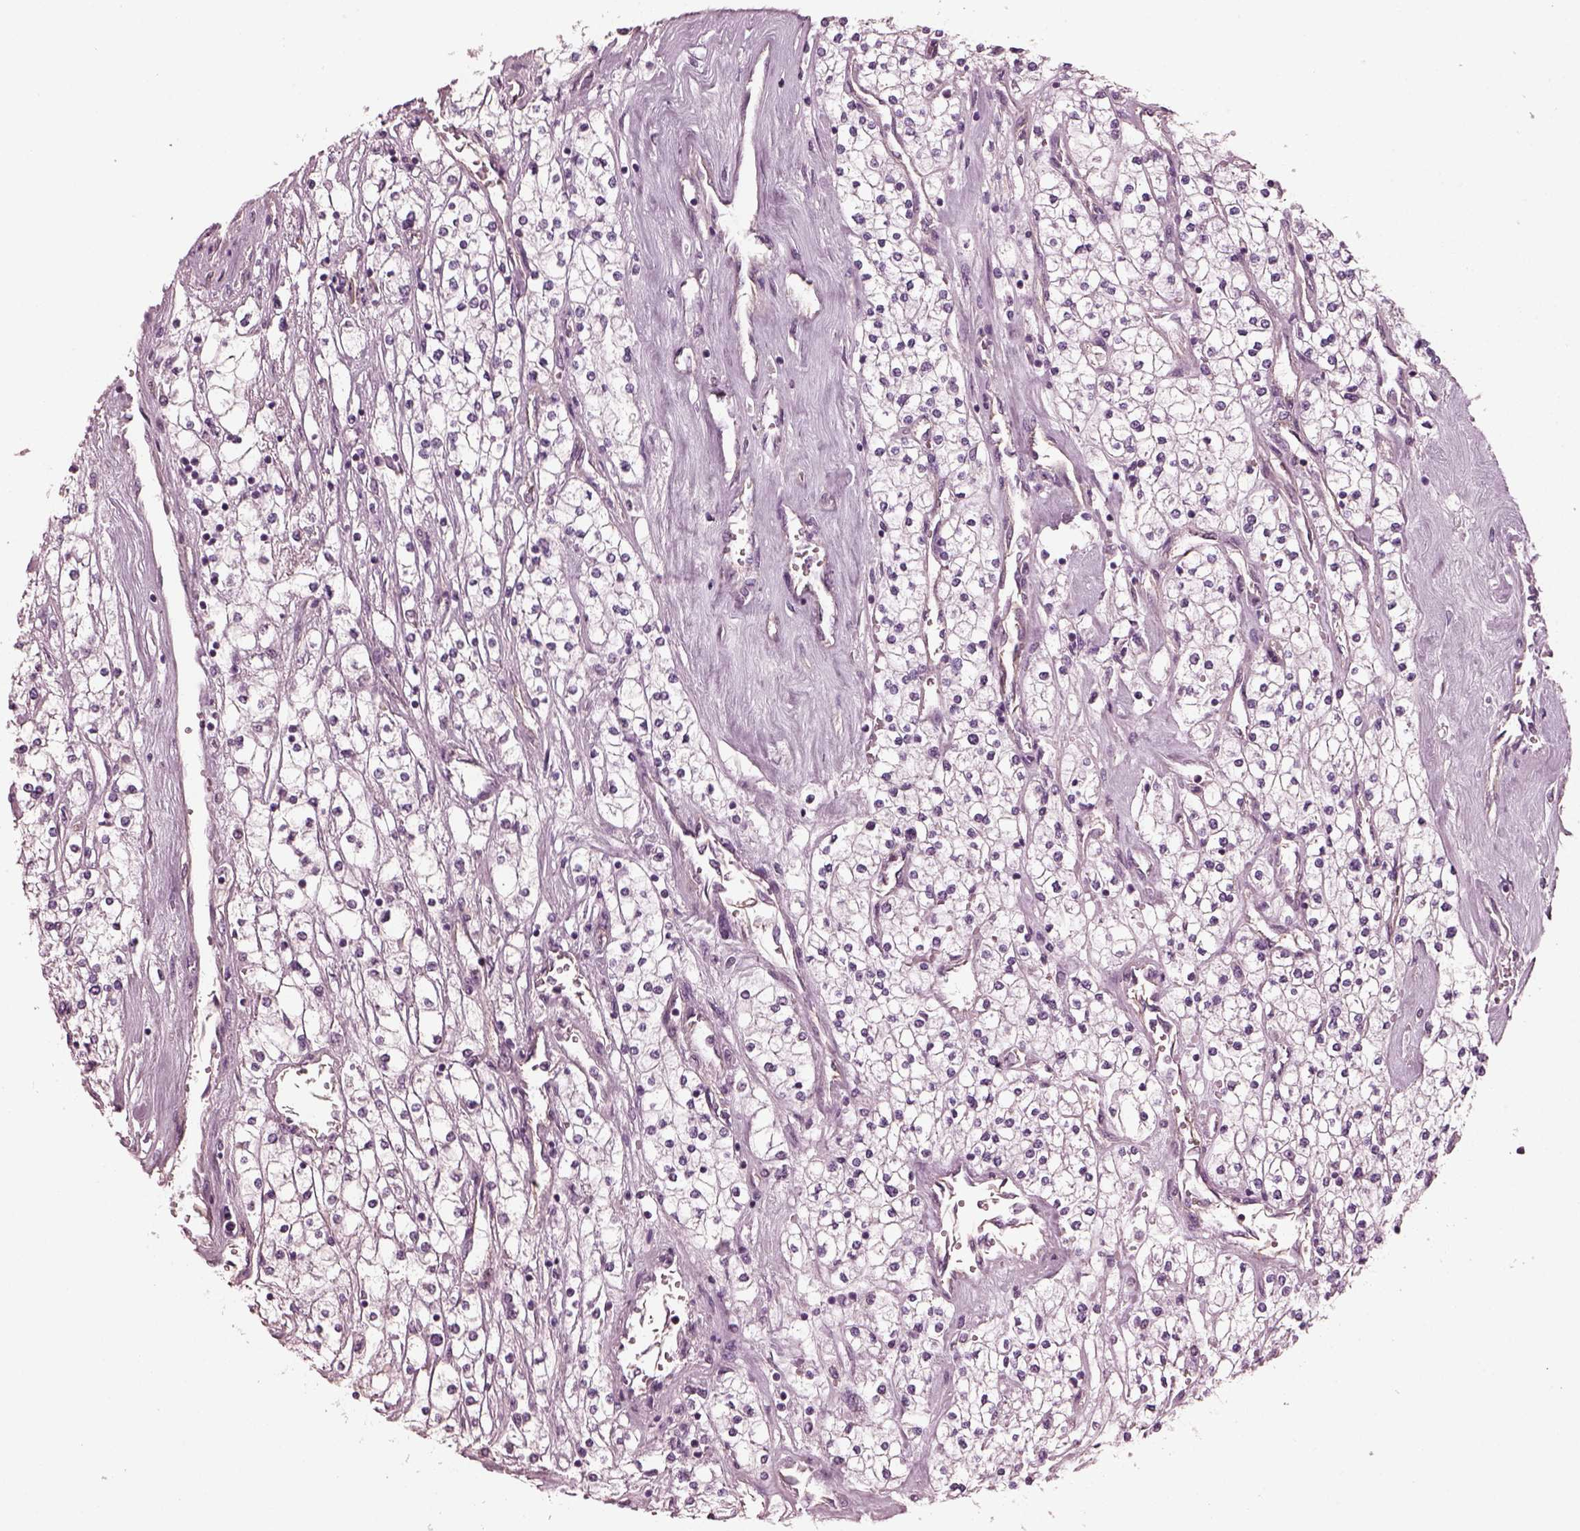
{"staining": {"intensity": "negative", "quantity": "none", "location": "none"}, "tissue": "renal cancer", "cell_type": "Tumor cells", "image_type": "cancer", "snomed": [{"axis": "morphology", "description": "Adenocarcinoma, NOS"}, {"axis": "topography", "description": "Kidney"}], "caption": "High power microscopy histopathology image of an IHC histopathology image of renal cancer, revealing no significant staining in tumor cells.", "gene": "ODAD1", "patient": {"sex": "male", "age": 80}}